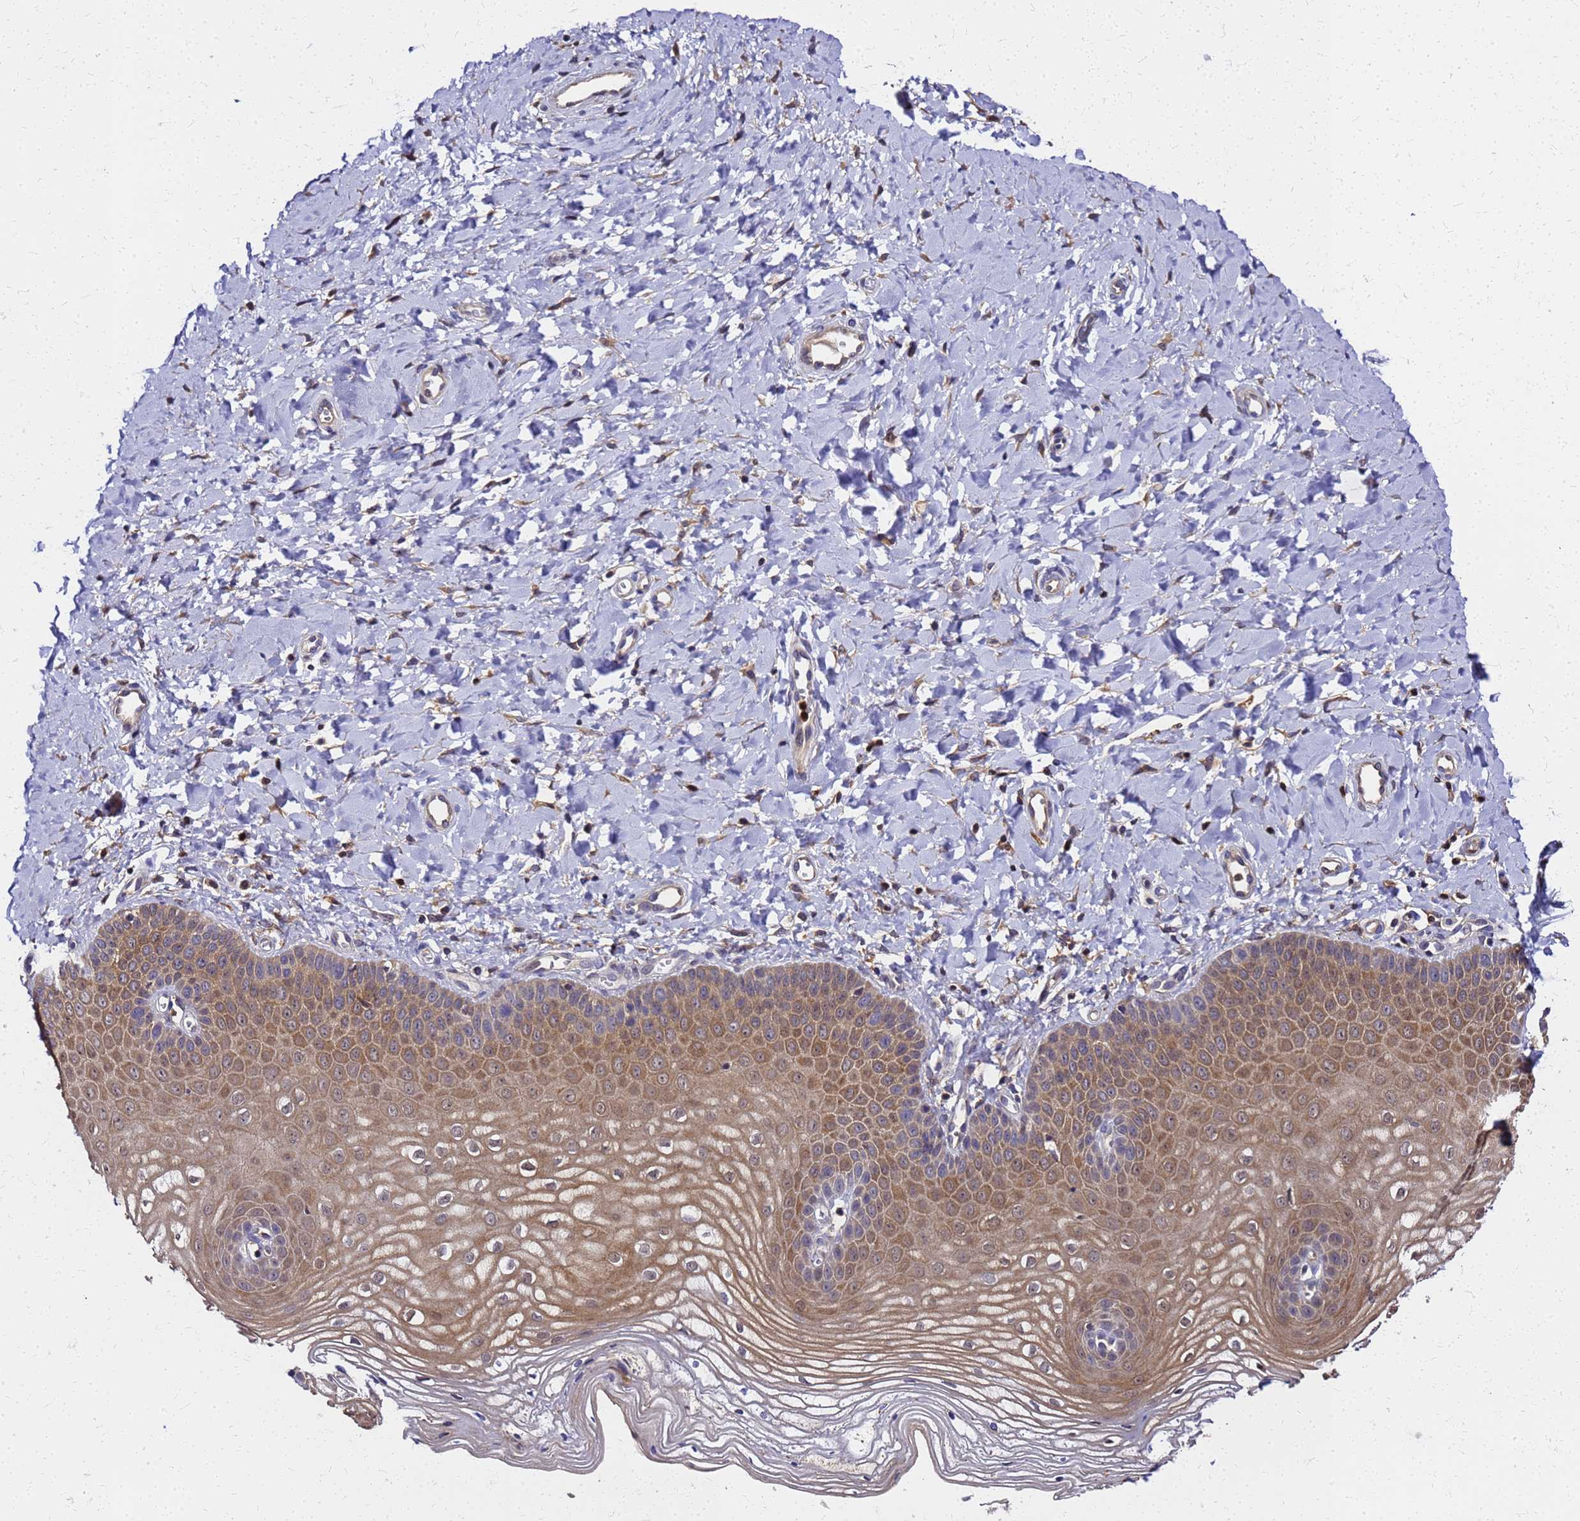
{"staining": {"intensity": "strong", "quantity": ">75%", "location": "cytoplasmic/membranous,nuclear"}, "tissue": "vagina", "cell_type": "Squamous epithelial cells", "image_type": "normal", "snomed": [{"axis": "morphology", "description": "Normal tissue, NOS"}, {"axis": "topography", "description": "Vagina"}, {"axis": "topography", "description": "Cervix"}], "caption": "The photomicrograph displays staining of unremarkable vagina, revealing strong cytoplasmic/membranous,nuclear protein positivity (brown color) within squamous epithelial cells. Ihc stains the protein of interest in brown and the nuclei are stained blue.", "gene": "S100A11", "patient": {"sex": "female", "age": 40}}